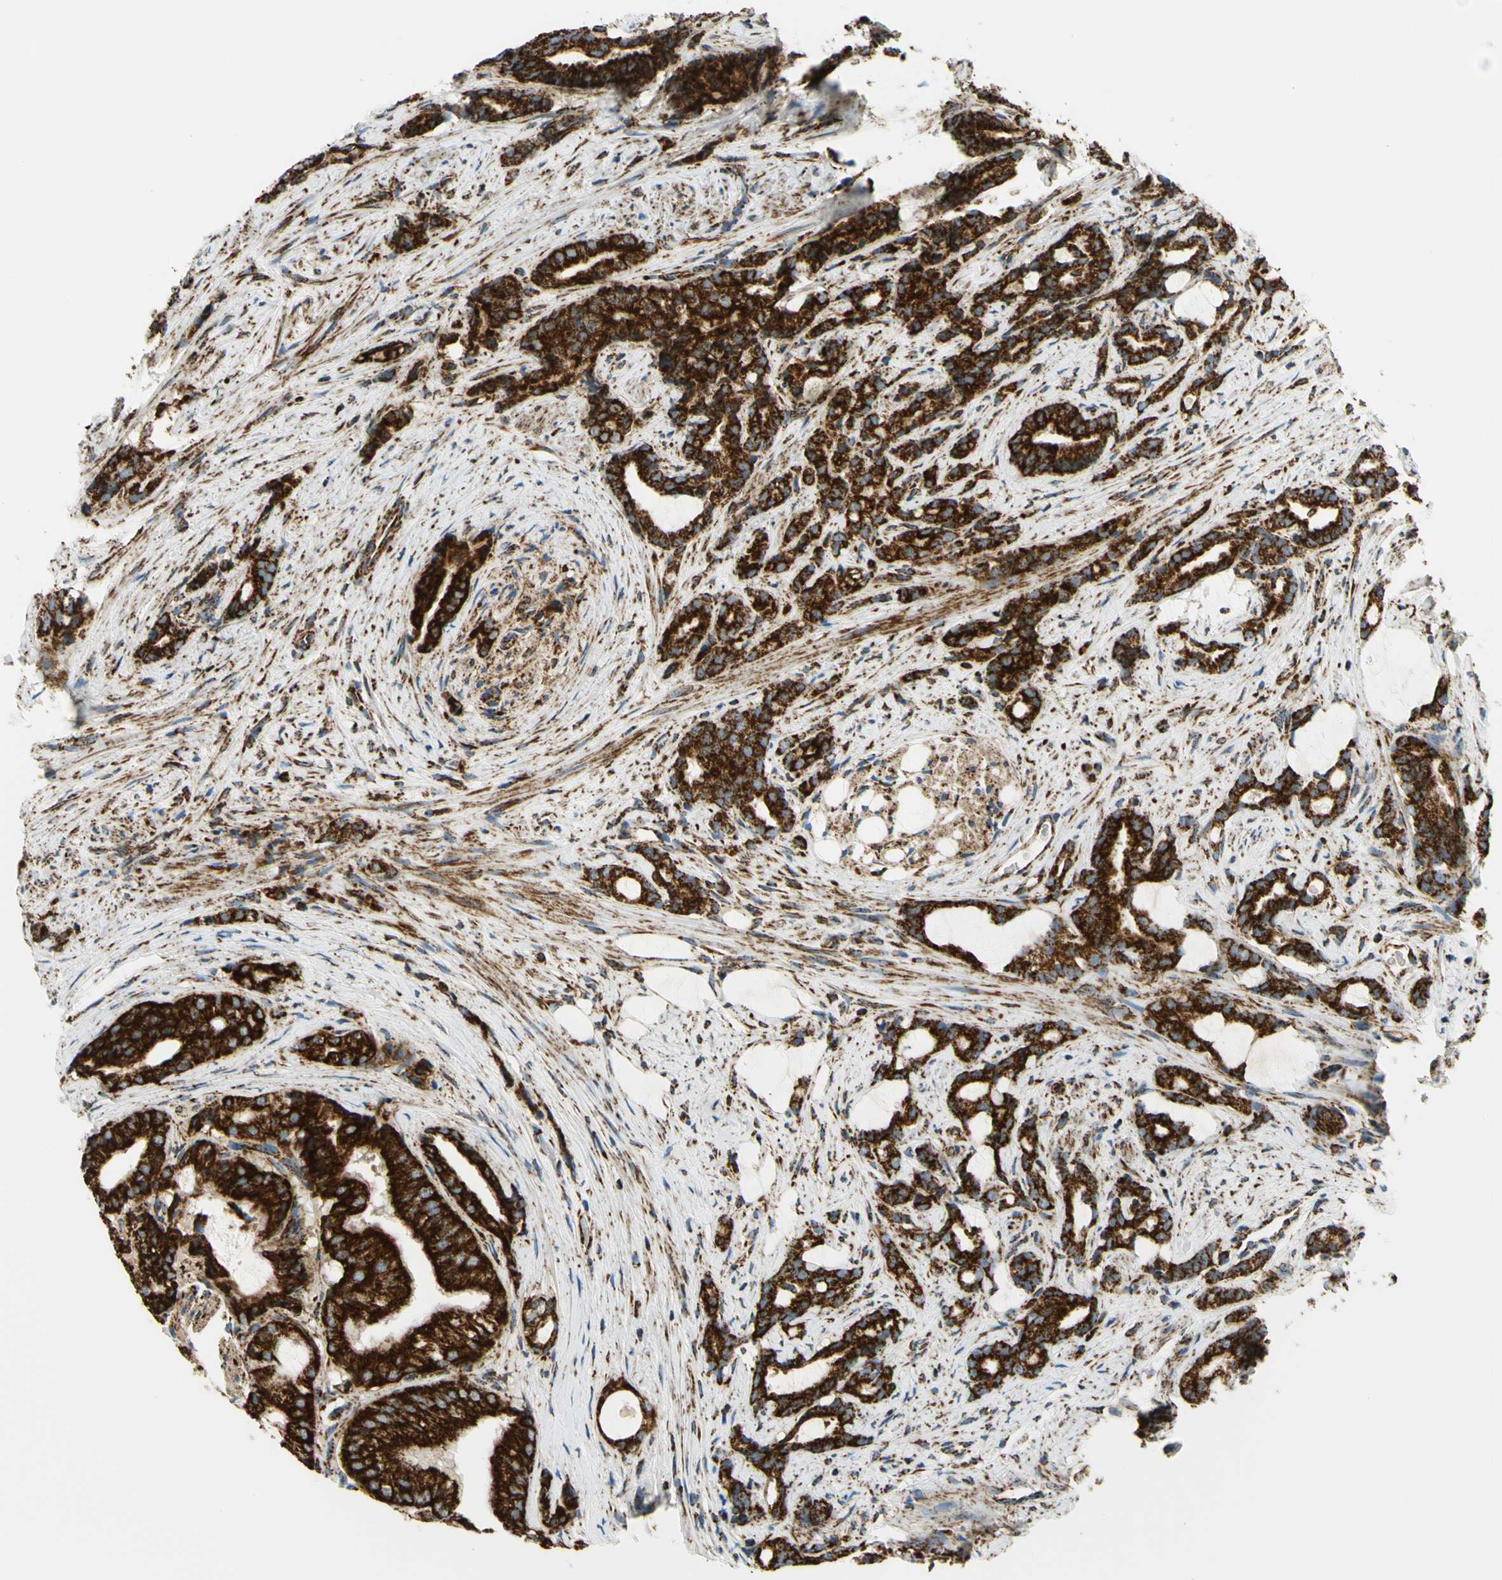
{"staining": {"intensity": "strong", "quantity": ">75%", "location": "cytoplasmic/membranous"}, "tissue": "prostate cancer", "cell_type": "Tumor cells", "image_type": "cancer", "snomed": [{"axis": "morphology", "description": "Adenocarcinoma, Low grade"}, {"axis": "topography", "description": "Prostate"}], "caption": "Prostate cancer (low-grade adenocarcinoma) tissue shows strong cytoplasmic/membranous staining in approximately >75% of tumor cells, visualized by immunohistochemistry.", "gene": "MAVS", "patient": {"sex": "male", "age": 58}}